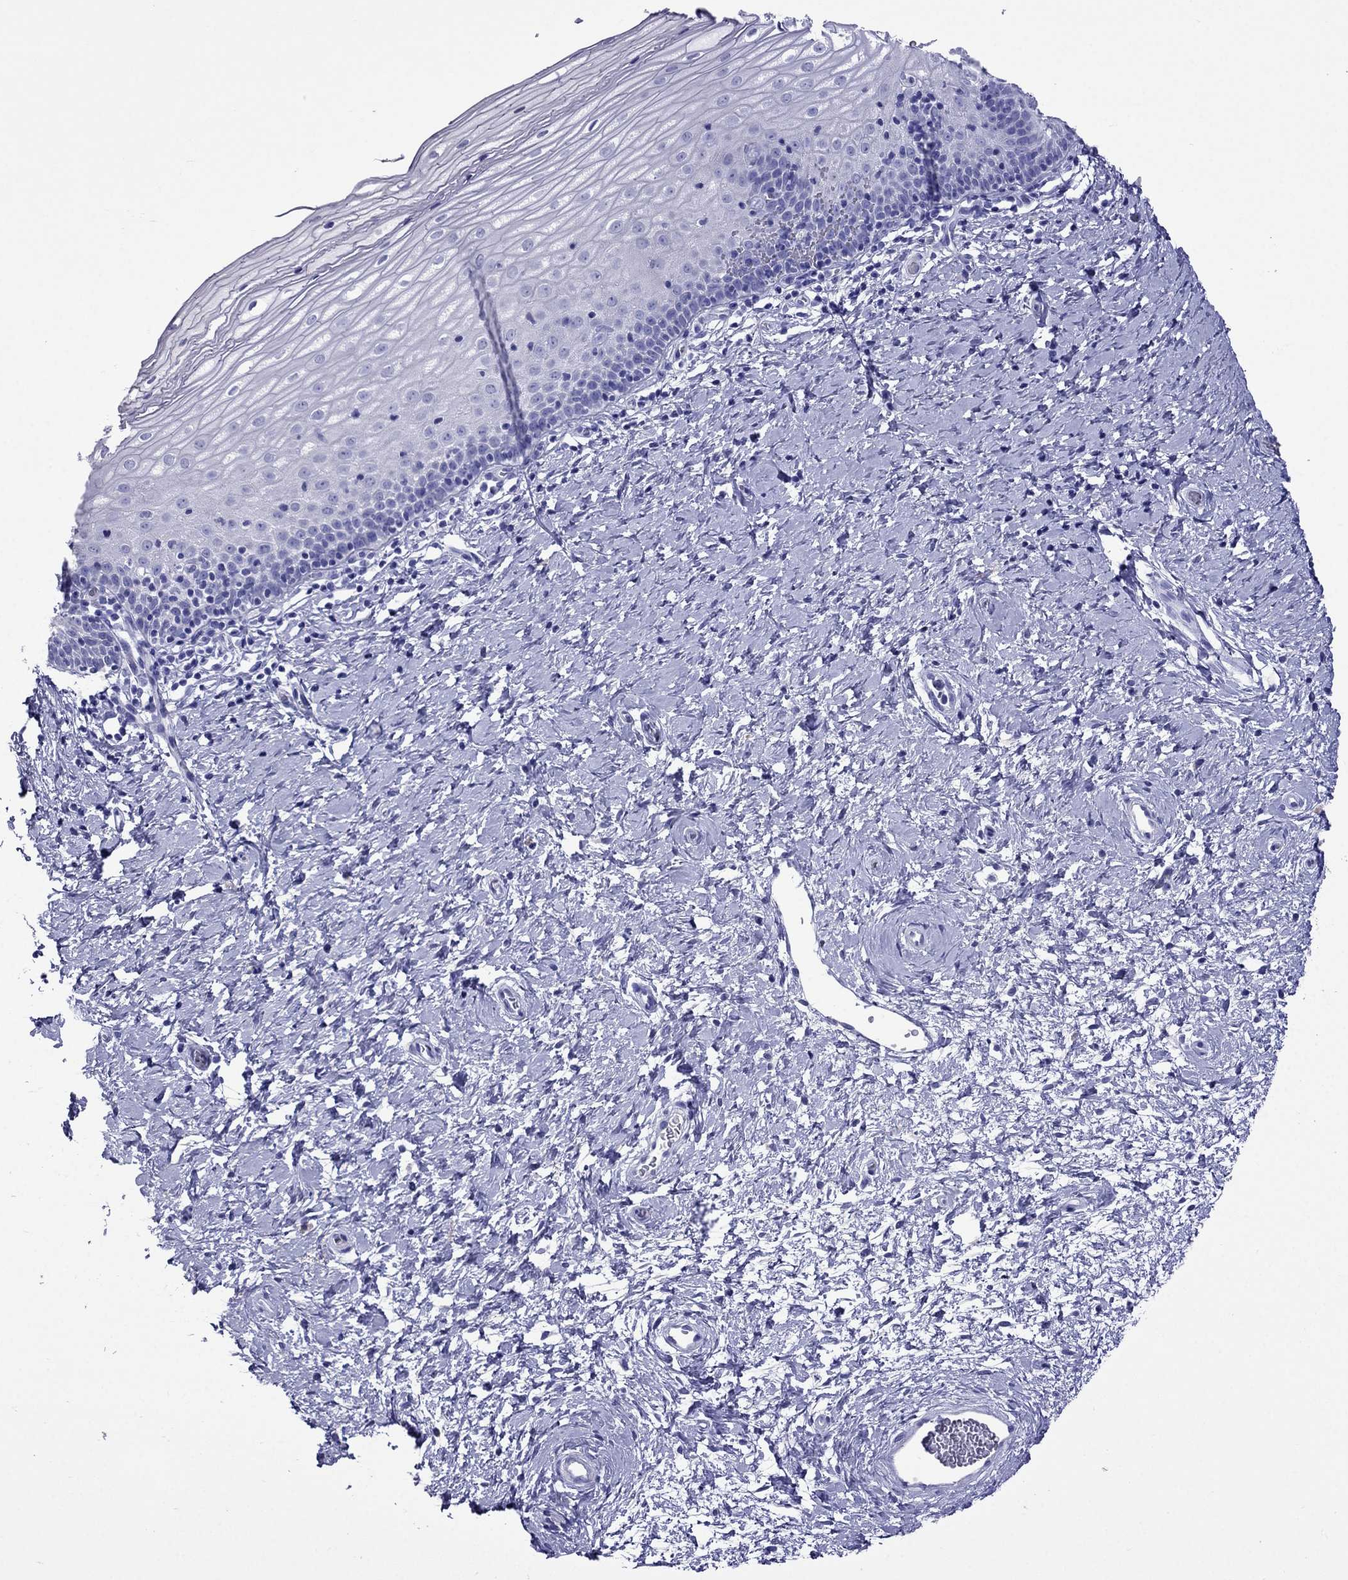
{"staining": {"intensity": "negative", "quantity": "none", "location": "none"}, "tissue": "cervix", "cell_type": "Glandular cells", "image_type": "normal", "snomed": [{"axis": "morphology", "description": "Normal tissue, NOS"}, {"axis": "topography", "description": "Cervix"}], "caption": "Micrograph shows no significant protein expression in glandular cells of benign cervix. Nuclei are stained in blue.", "gene": "ARR3", "patient": {"sex": "female", "age": 37}}